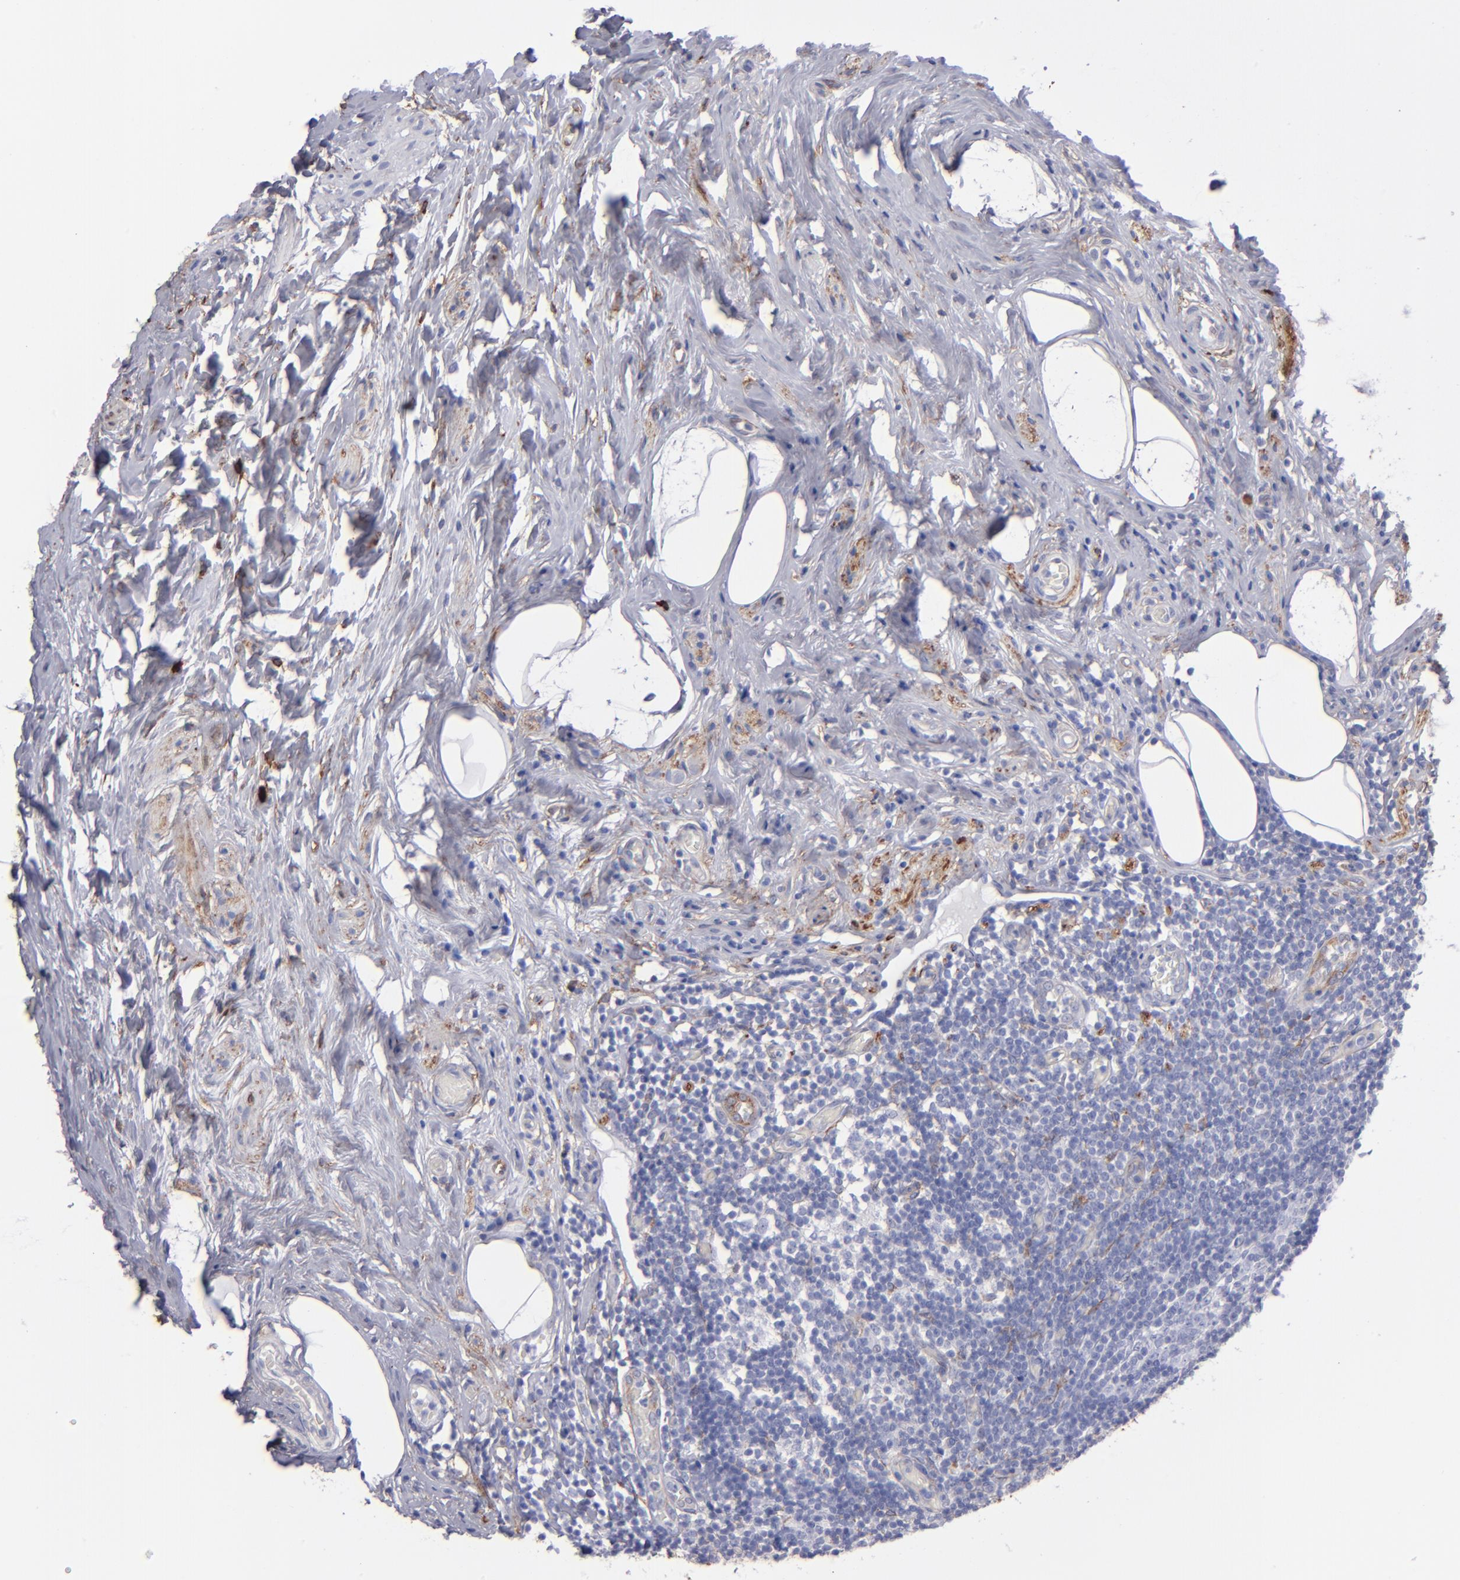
{"staining": {"intensity": "negative", "quantity": "none", "location": "none"}, "tissue": "appendix", "cell_type": "Glandular cells", "image_type": "normal", "snomed": [{"axis": "morphology", "description": "Normal tissue, NOS"}, {"axis": "topography", "description": "Appendix"}], "caption": "Immunohistochemical staining of normal human appendix displays no significant staining in glandular cells. The staining was performed using DAB to visualize the protein expression in brown, while the nuclei were stained in blue with hematoxylin (Magnification: 20x).", "gene": "AHNAK2", "patient": {"sex": "male", "age": 38}}